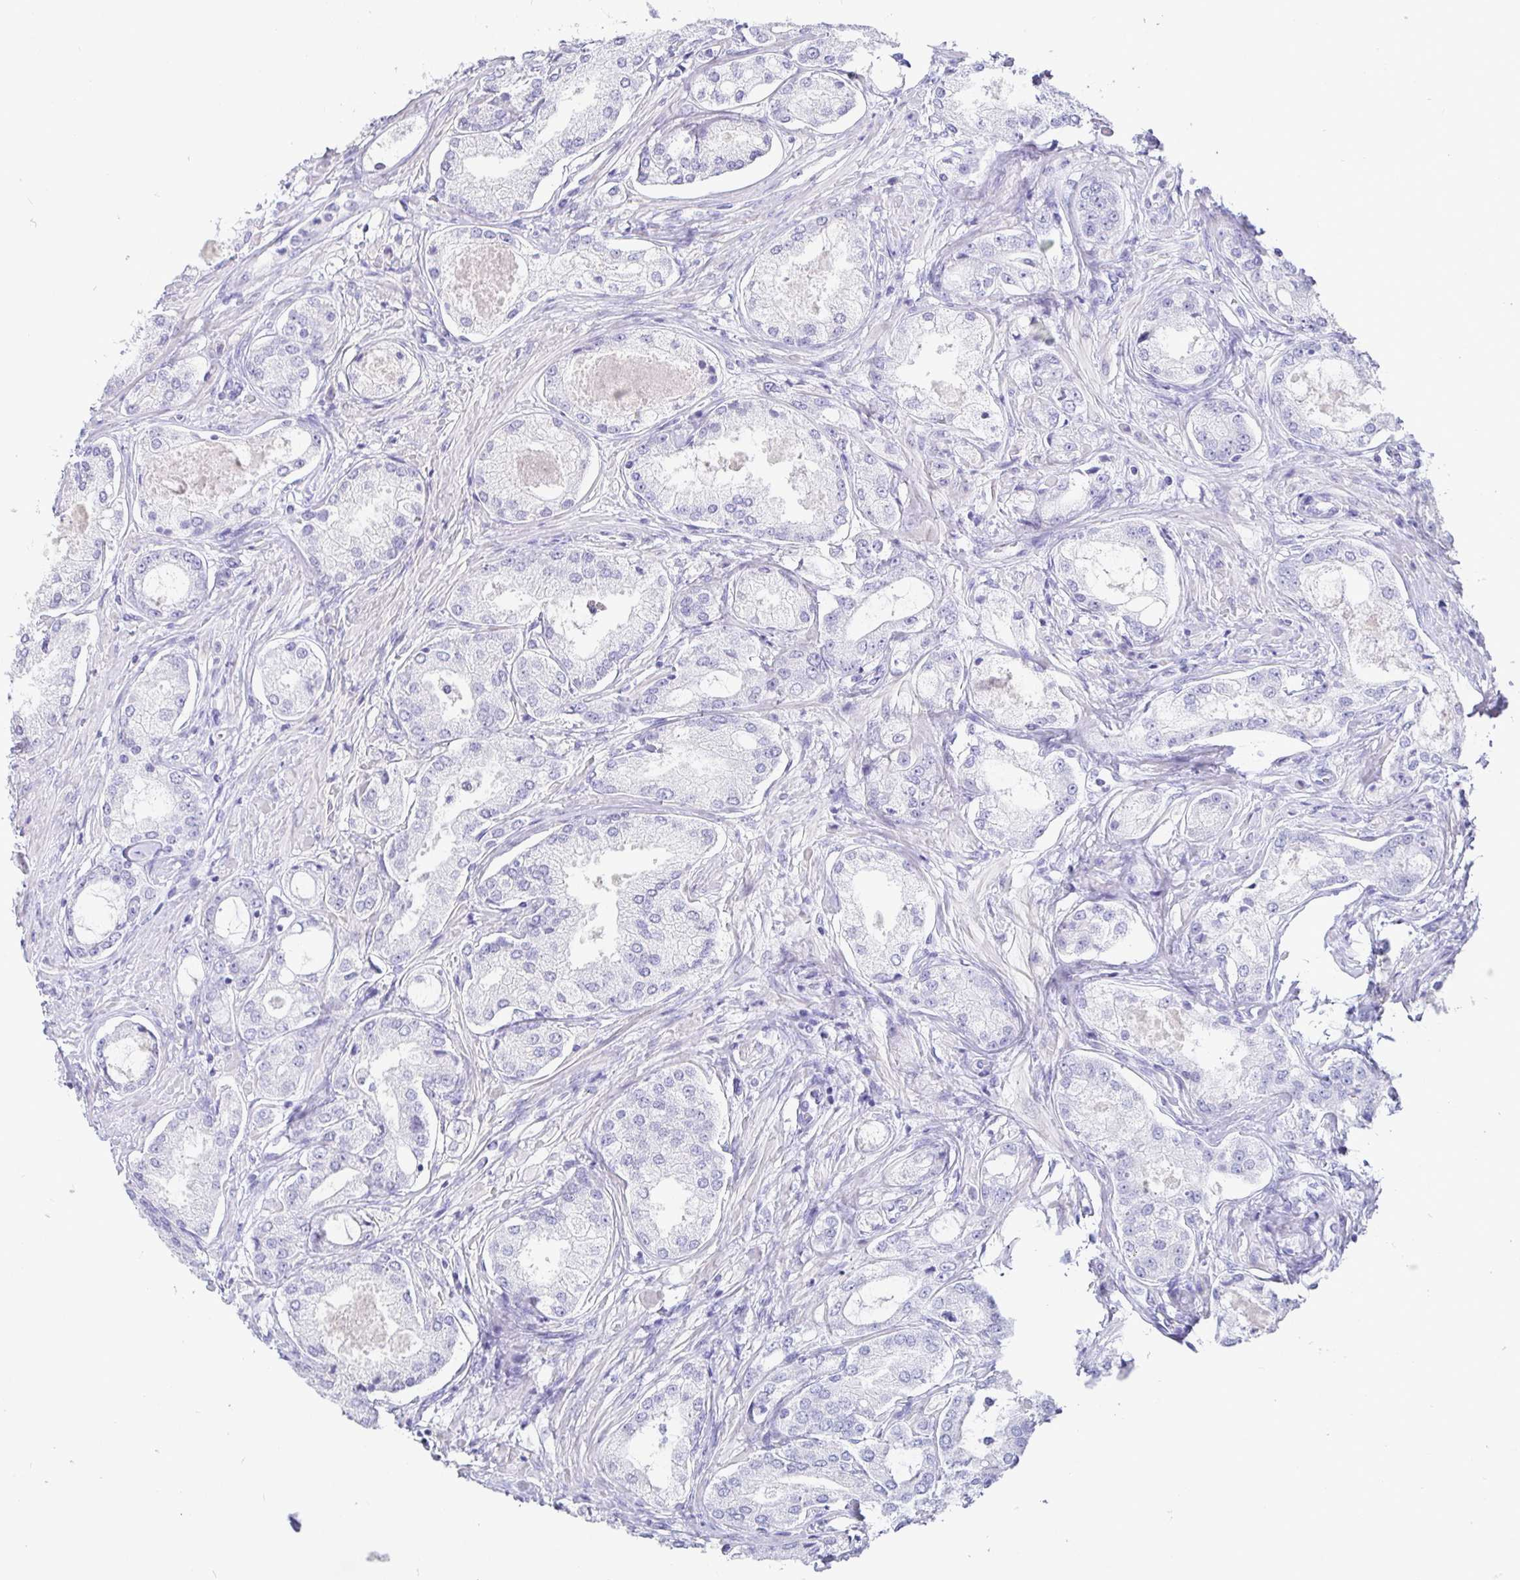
{"staining": {"intensity": "negative", "quantity": "none", "location": "none"}, "tissue": "prostate cancer", "cell_type": "Tumor cells", "image_type": "cancer", "snomed": [{"axis": "morphology", "description": "Adenocarcinoma, Low grade"}, {"axis": "topography", "description": "Prostate"}], "caption": "The photomicrograph exhibits no staining of tumor cells in prostate cancer (low-grade adenocarcinoma). (IHC, brightfield microscopy, high magnification).", "gene": "TMEM241", "patient": {"sex": "male", "age": 68}}